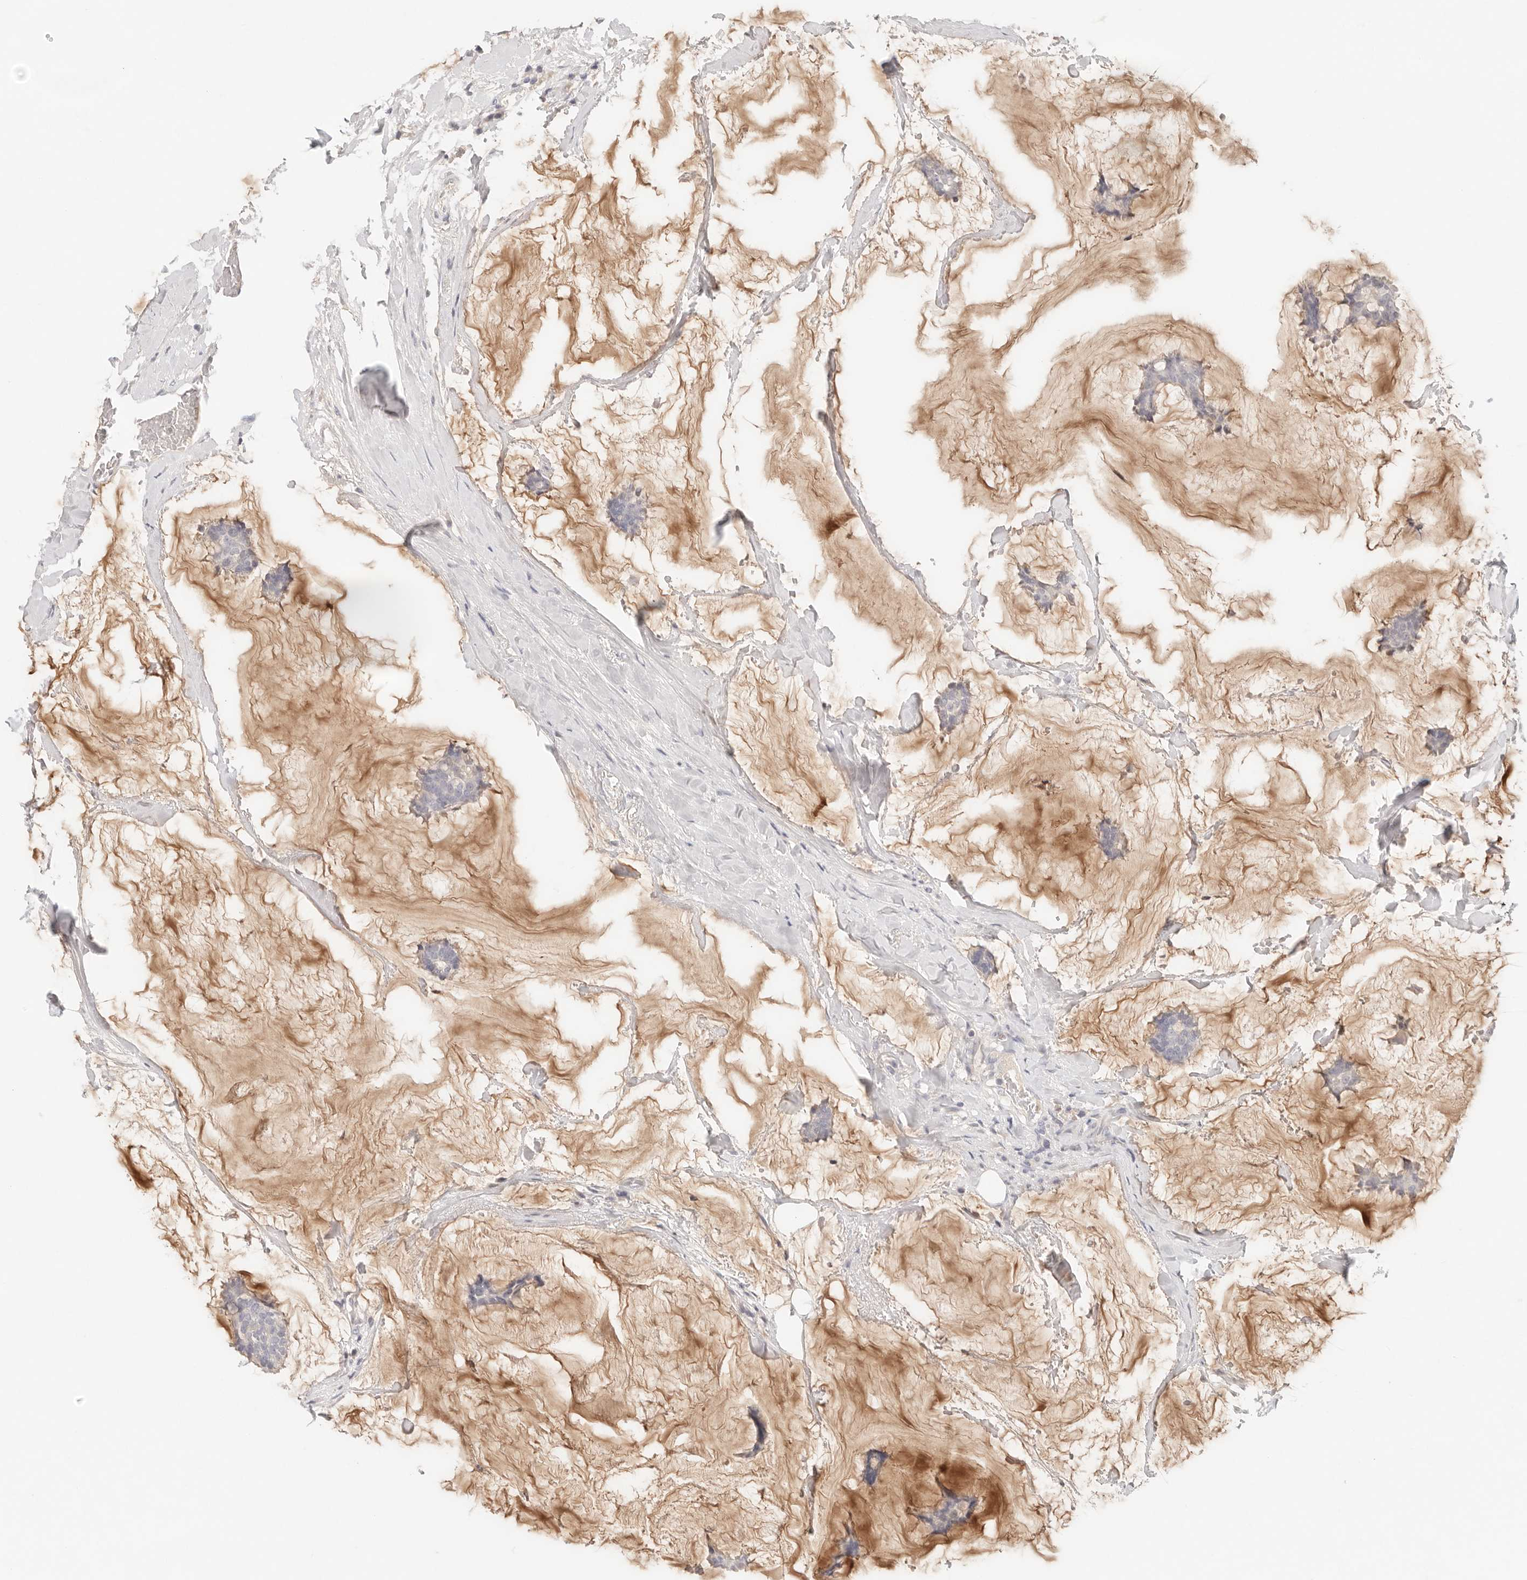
{"staining": {"intensity": "weak", "quantity": "<25%", "location": "cytoplasmic/membranous"}, "tissue": "breast cancer", "cell_type": "Tumor cells", "image_type": "cancer", "snomed": [{"axis": "morphology", "description": "Duct carcinoma"}, {"axis": "topography", "description": "Breast"}], "caption": "Breast cancer was stained to show a protein in brown. There is no significant staining in tumor cells.", "gene": "SPHK1", "patient": {"sex": "female", "age": 93}}